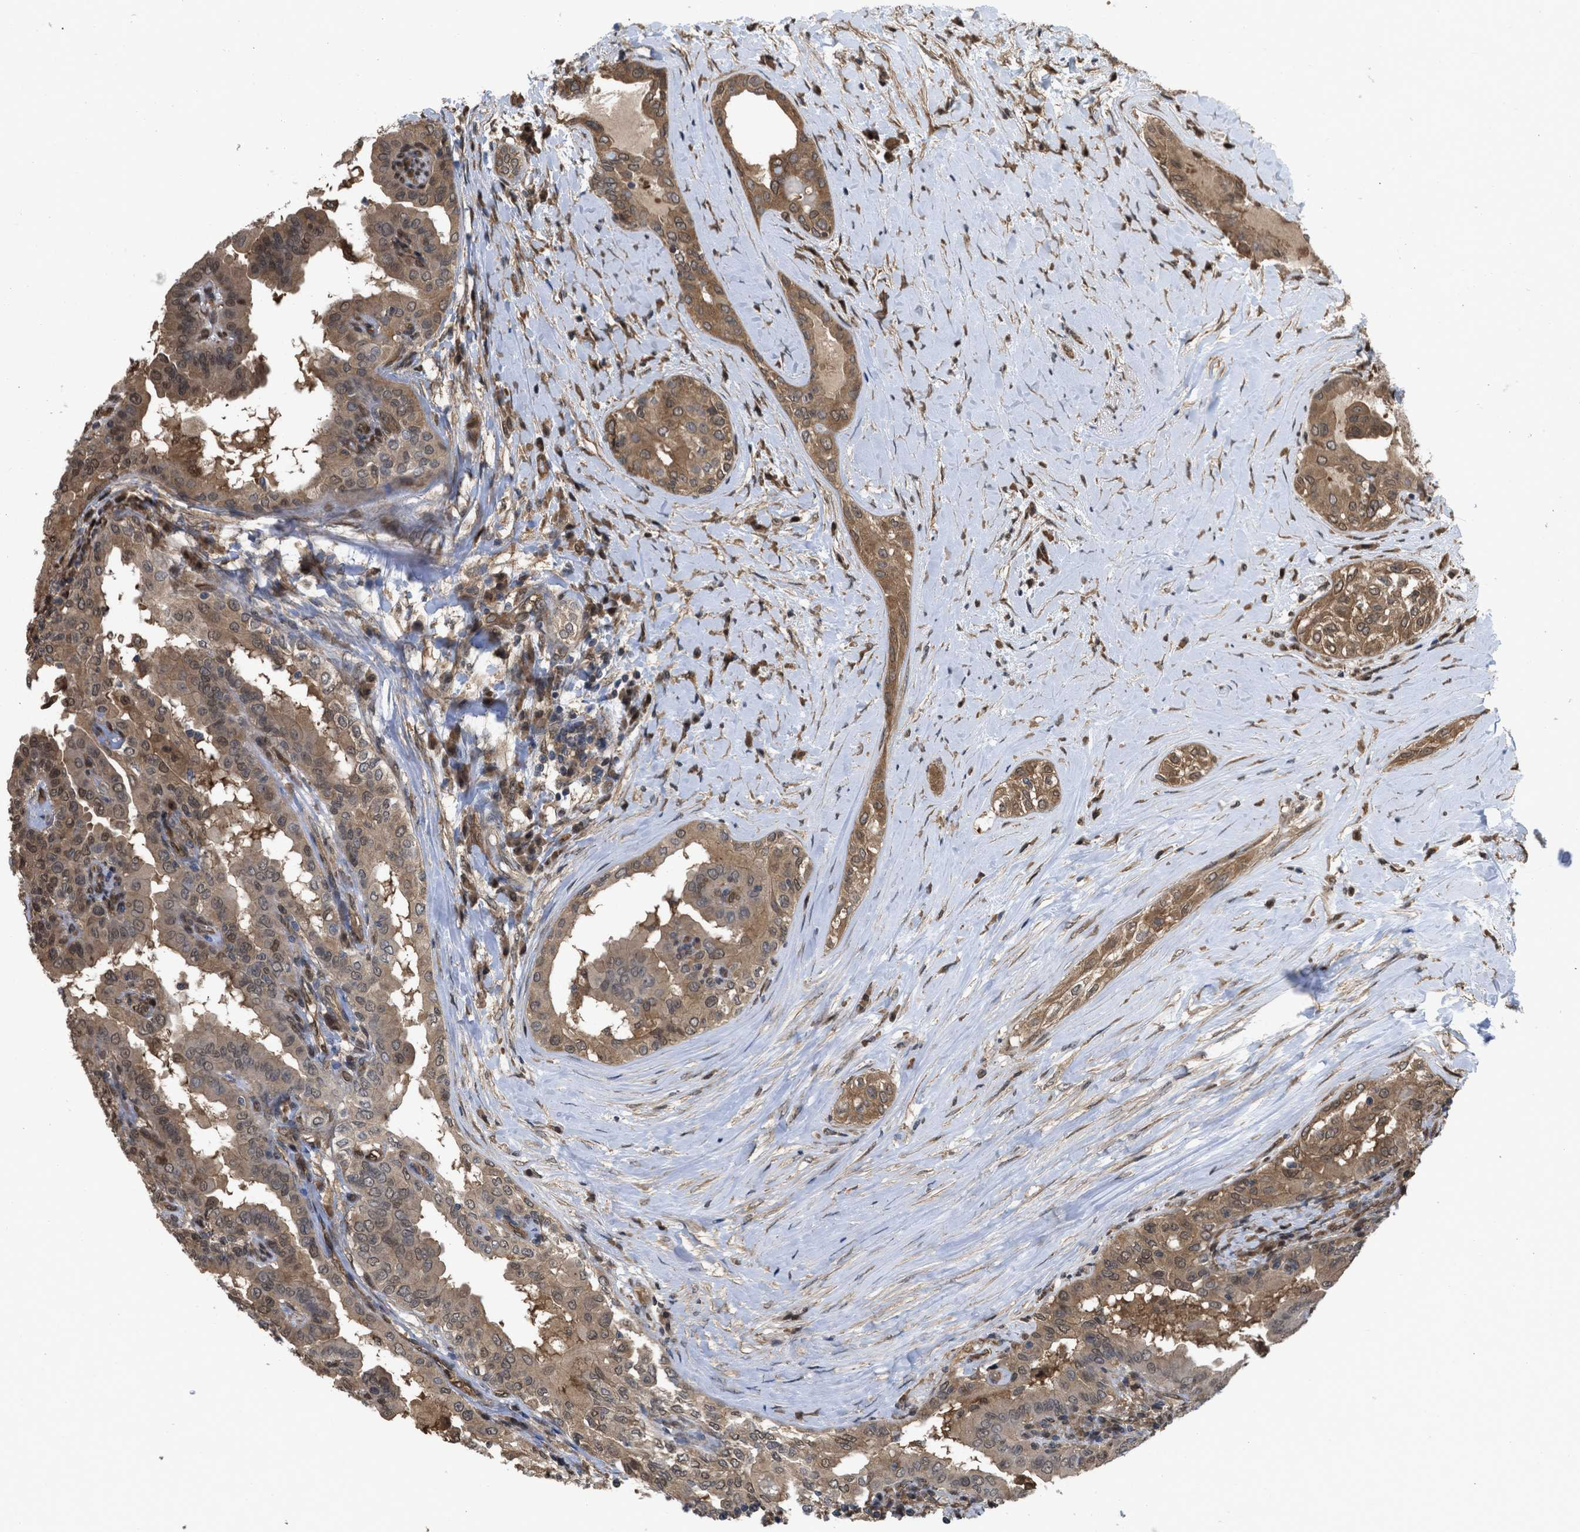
{"staining": {"intensity": "moderate", "quantity": ">75%", "location": "cytoplasmic/membranous,nuclear"}, "tissue": "thyroid cancer", "cell_type": "Tumor cells", "image_type": "cancer", "snomed": [{"axis": "morphology", "description": "Papillary adenocarcinoma, NOS"}, {"axis": "topography", "description": "Thyroid gland"}], "caption": "Immunohistochemical staining of papillary adenocarcinoma (thyroid) displays moderate cytoplasmic/membranous and nuclear protein expression in about >75% of tumor cells. Nuclei are stained in blue.", "gene": "YWHAG", "patient": {"sex": "male", "age": 33}}